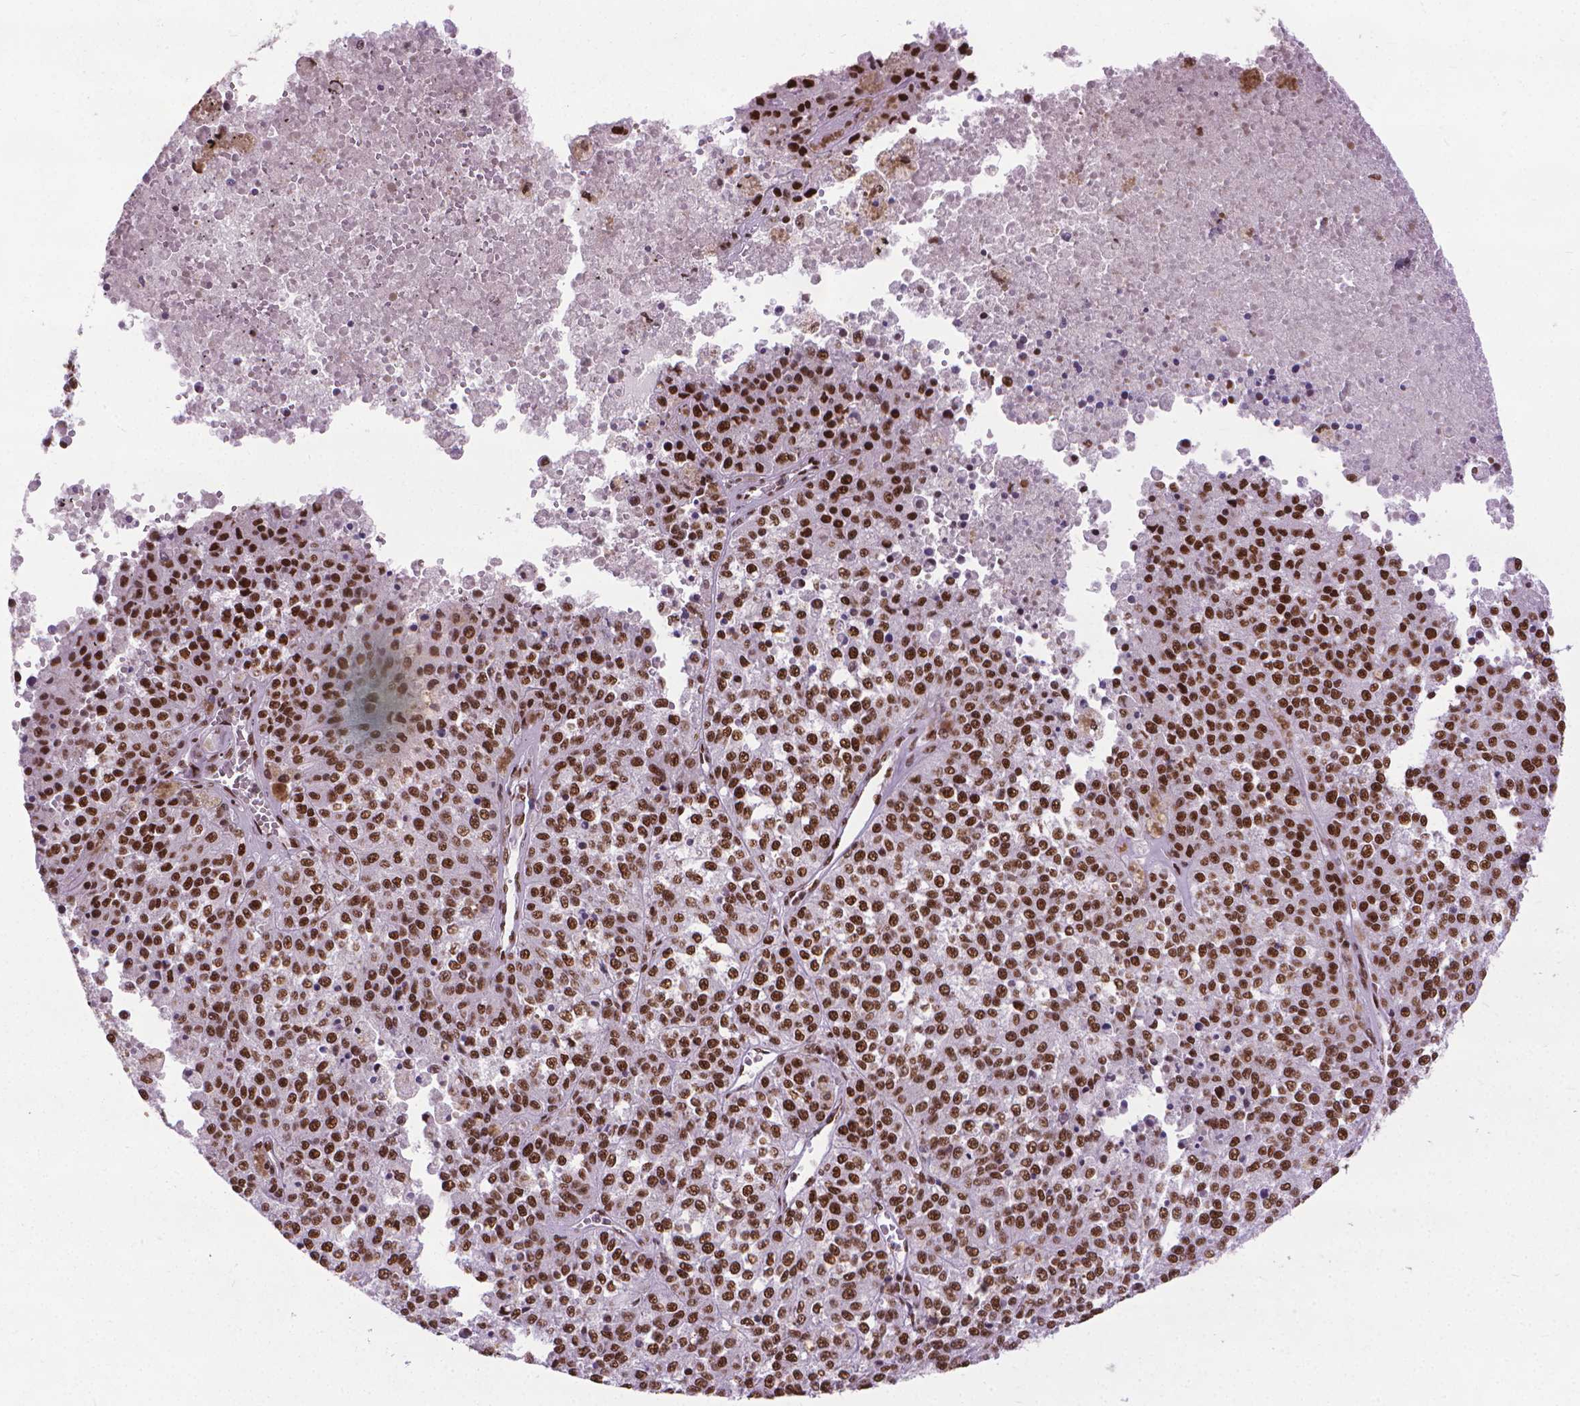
{"staining": {"intensity": "strong", "quantity": ">75%", "location": "nuclear"}, "tissue": "melanoma", "cell_type": "Tumor cells", "image_type": "cancer", "snomed": [{"axis": "morphology", "description": "Malignant melanoma, Metastatic site"}, {"axis": "topography", "description": "Lymph node"}], "caption": "An image of melanoma stained for a protein displays strong nuclear brown staining in tumor cells.", "gene": "AKAP8", "patient": {"sex": "female", "age": 64}}